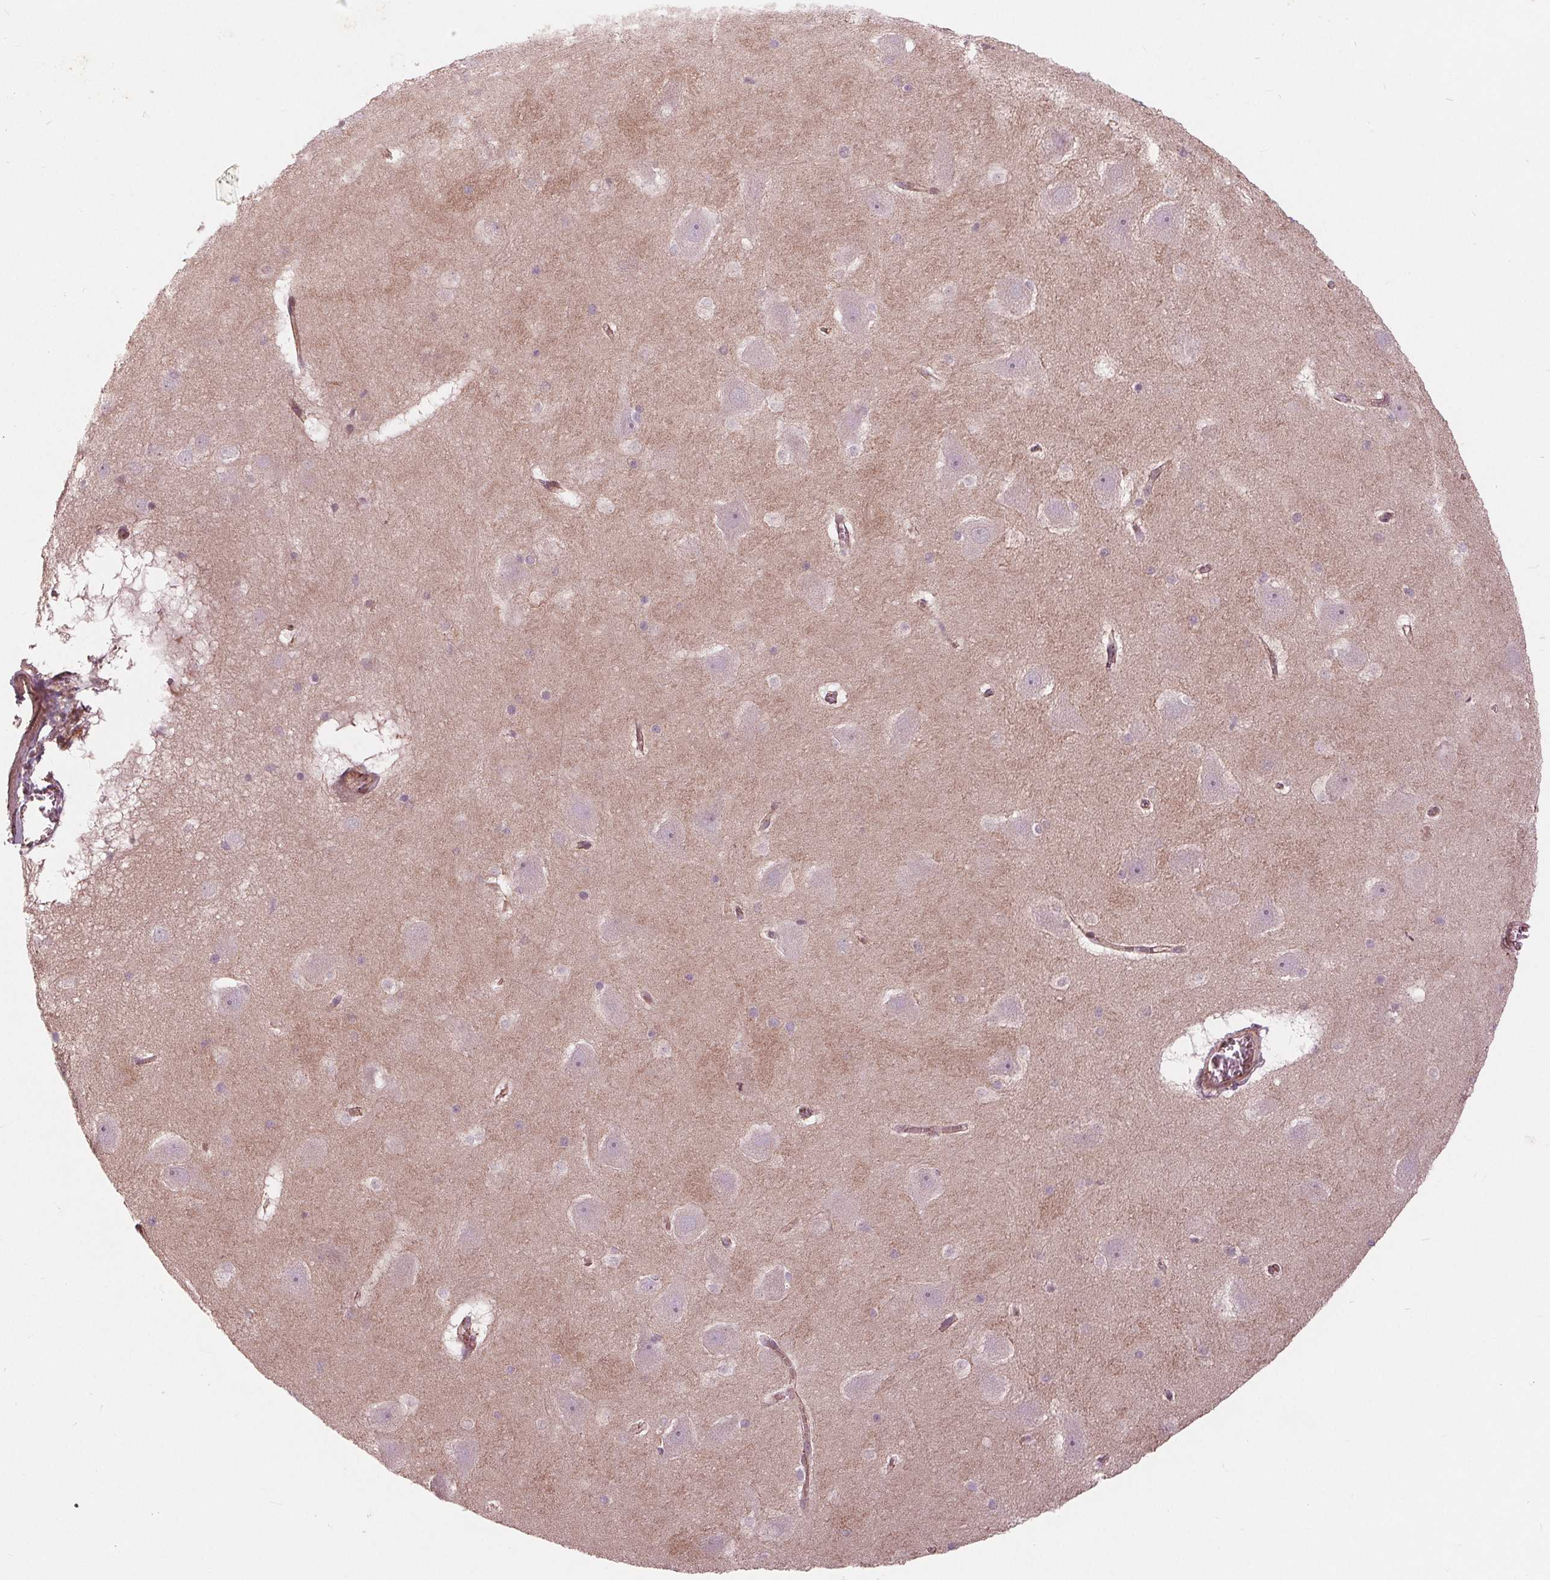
{"staining": {"intensity": "negative", "quantity": "none", "location": "none"}, "tissue": "hippocampus", "cell_type": "Glial cells", "image_type": "normal", "snomed": [{"axis": "morphology", "description": "Normal tissue, NOS"}, {"axis": "topography", "description": "Hippocampus"}], "caption": "Benign hippocampus was stained to show a protein in brown. There is no significant positivity in glial cells. The staining is performed using DAB brown chromogen with nuclei counter-stained in using hematoxylin.", "gene": "TXNIP", "patient": {"sex": "male", "age": 45}}